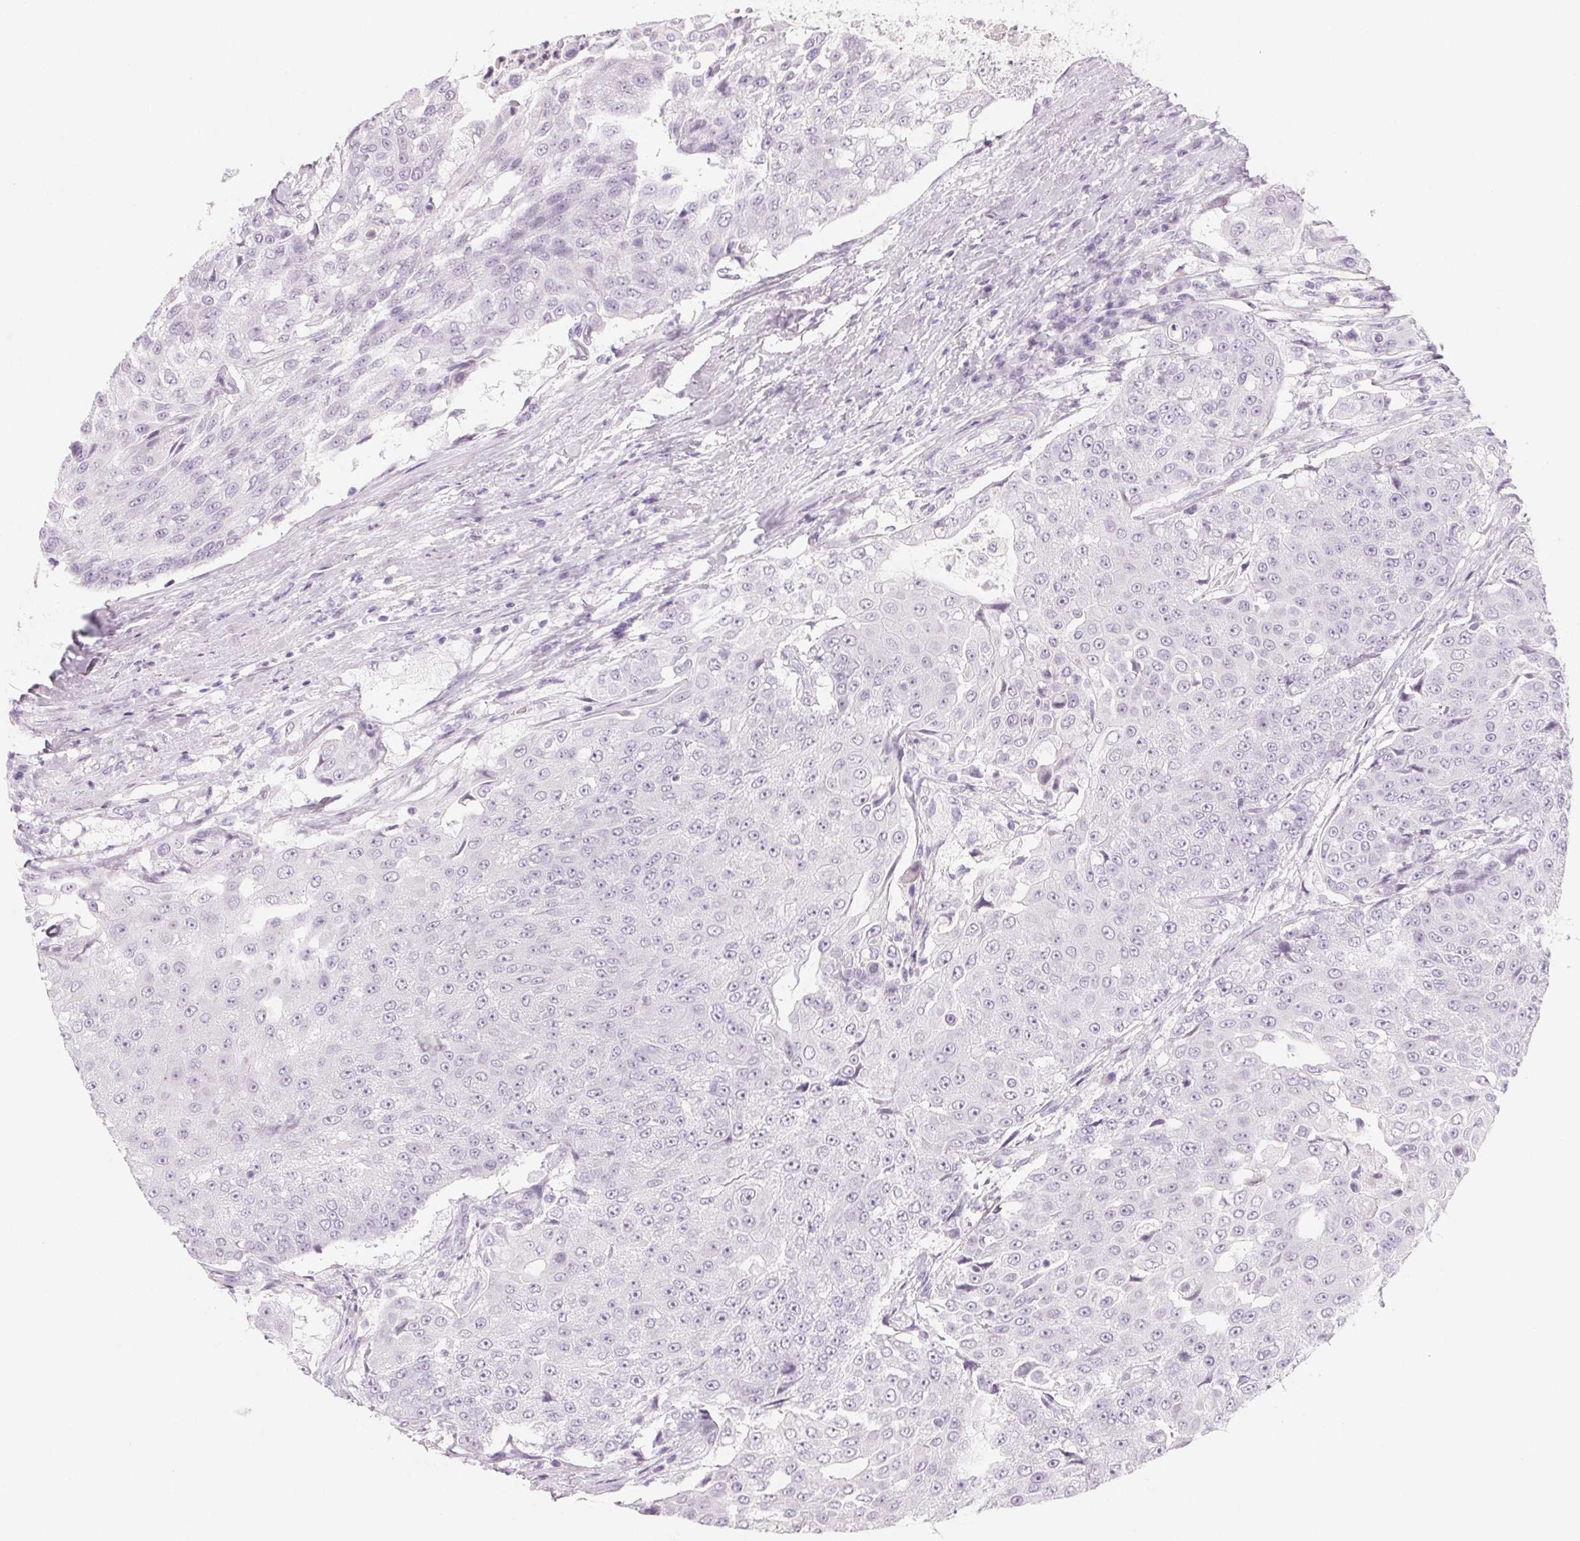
{"staining": {"intensity": "negative", "quantity": "none", "location": "none"}, "tissue": "urothelial cancer", "cell_type": "Tumor cells", "image_type": "cancer", "snomed": [{"axis": "morphology", "description": "Urothelial carcinoma, High grade"}, {"axis": "topography", "description": "Urinary bladder"}], "caption": "Image shows no protein expression in tumor cells of urothelial carcinoma (high-grade) tissue.", "gene": "SH3GL2", "patient": {"sex": "female", "age": 63}}